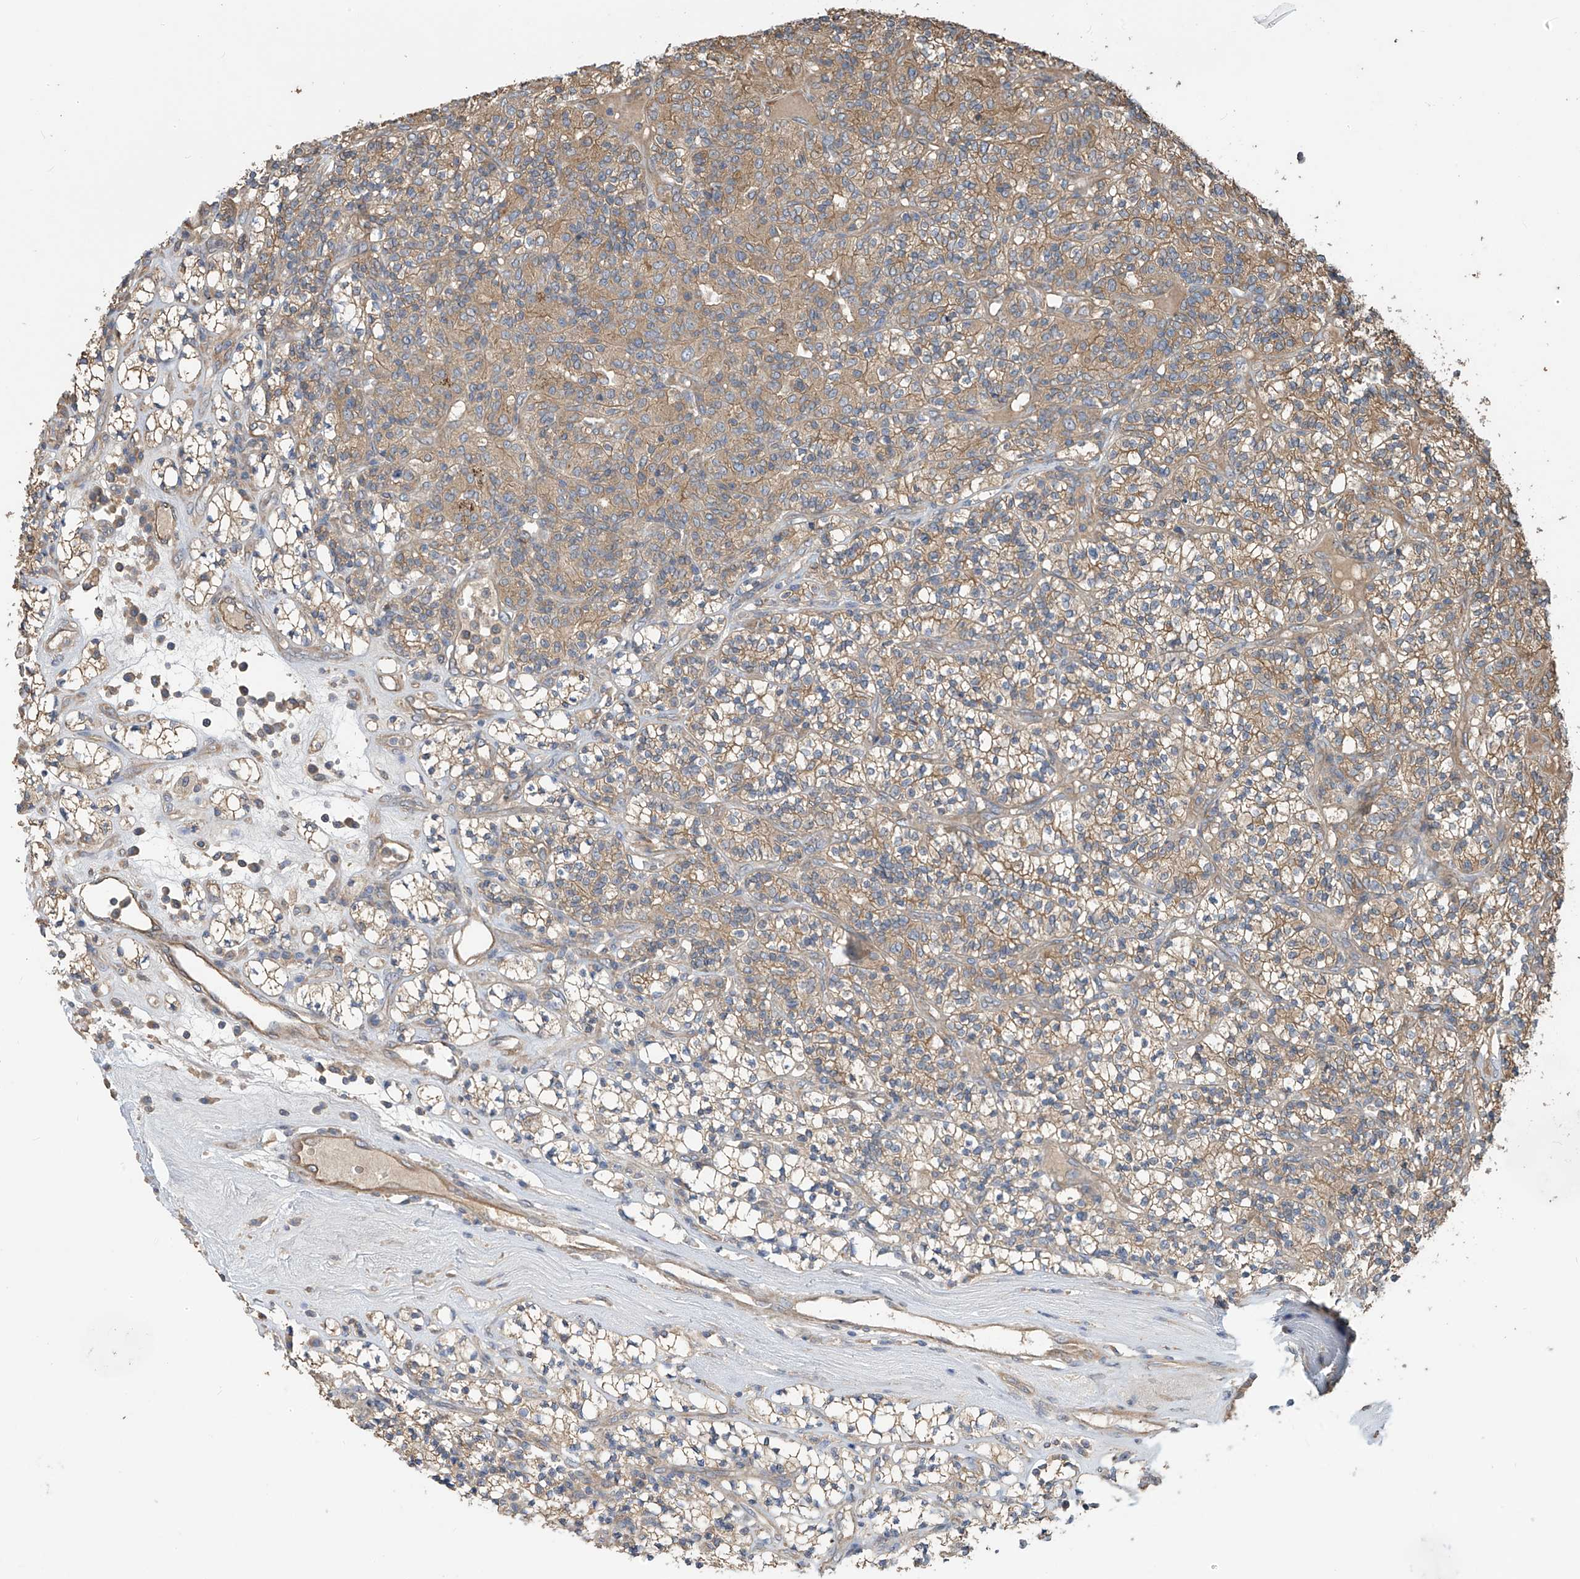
{"staining": {"intensity": "moderate", "quantity": ">75%", "location": "cytoplasmic/membranous"}, "tissue": "renal cancer", "cell_type": "Tumor cells", "image_type": "cancer", "snomed": [{"axis": "morphology", "description": "Adenocarcinoma, NOS"}, {"axis": "topography", "description": "Kidney"}], "caption": "Protein staining by immunohistochemistry displays moderate cytoplasmic/membranous staining in approximately >75% of tumor cells in renal adenocarcinoma.", "gene": "PHACTR4", "patient": {"sex": "male", "age": 77}}